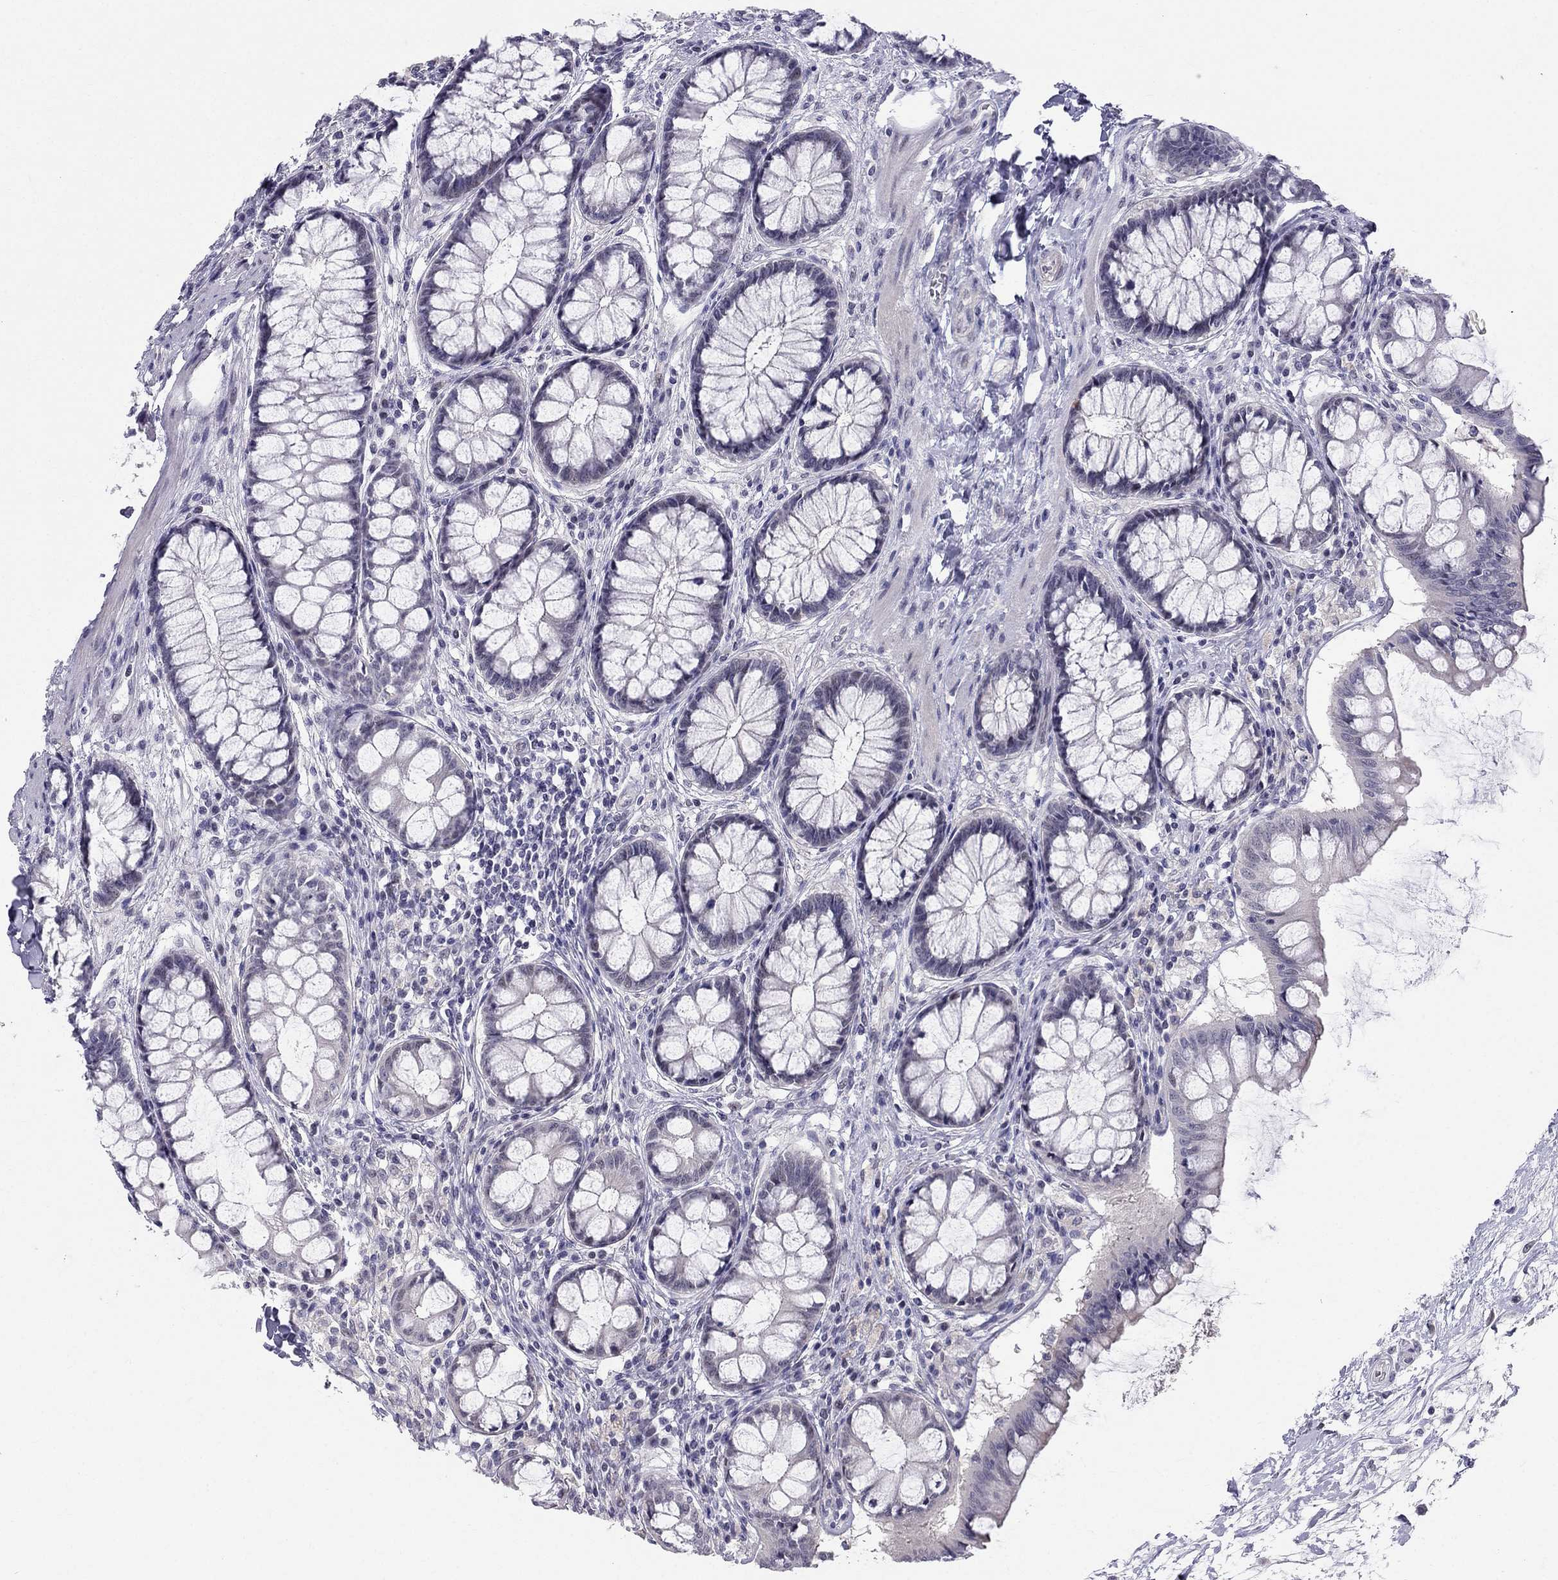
{"staining": {"intensity": "negative", "quantity": "none", "location": "none"}, "tissue": "colon", "cell_type": "Endothelial cells", "image_type": "normal", "snomed": [{"axis": "morphology", "description": "Normal tissue, NOS"}, {"axis": "topography", "description": "Colon"}], "caption": "Immunohistochemistry histopathology image of benign human colon stained for a protein (brown), which demonstrates no positivity in endothelial cells.", "gene": "BAG5", "patient": {"sex": "female", "age": 65}}